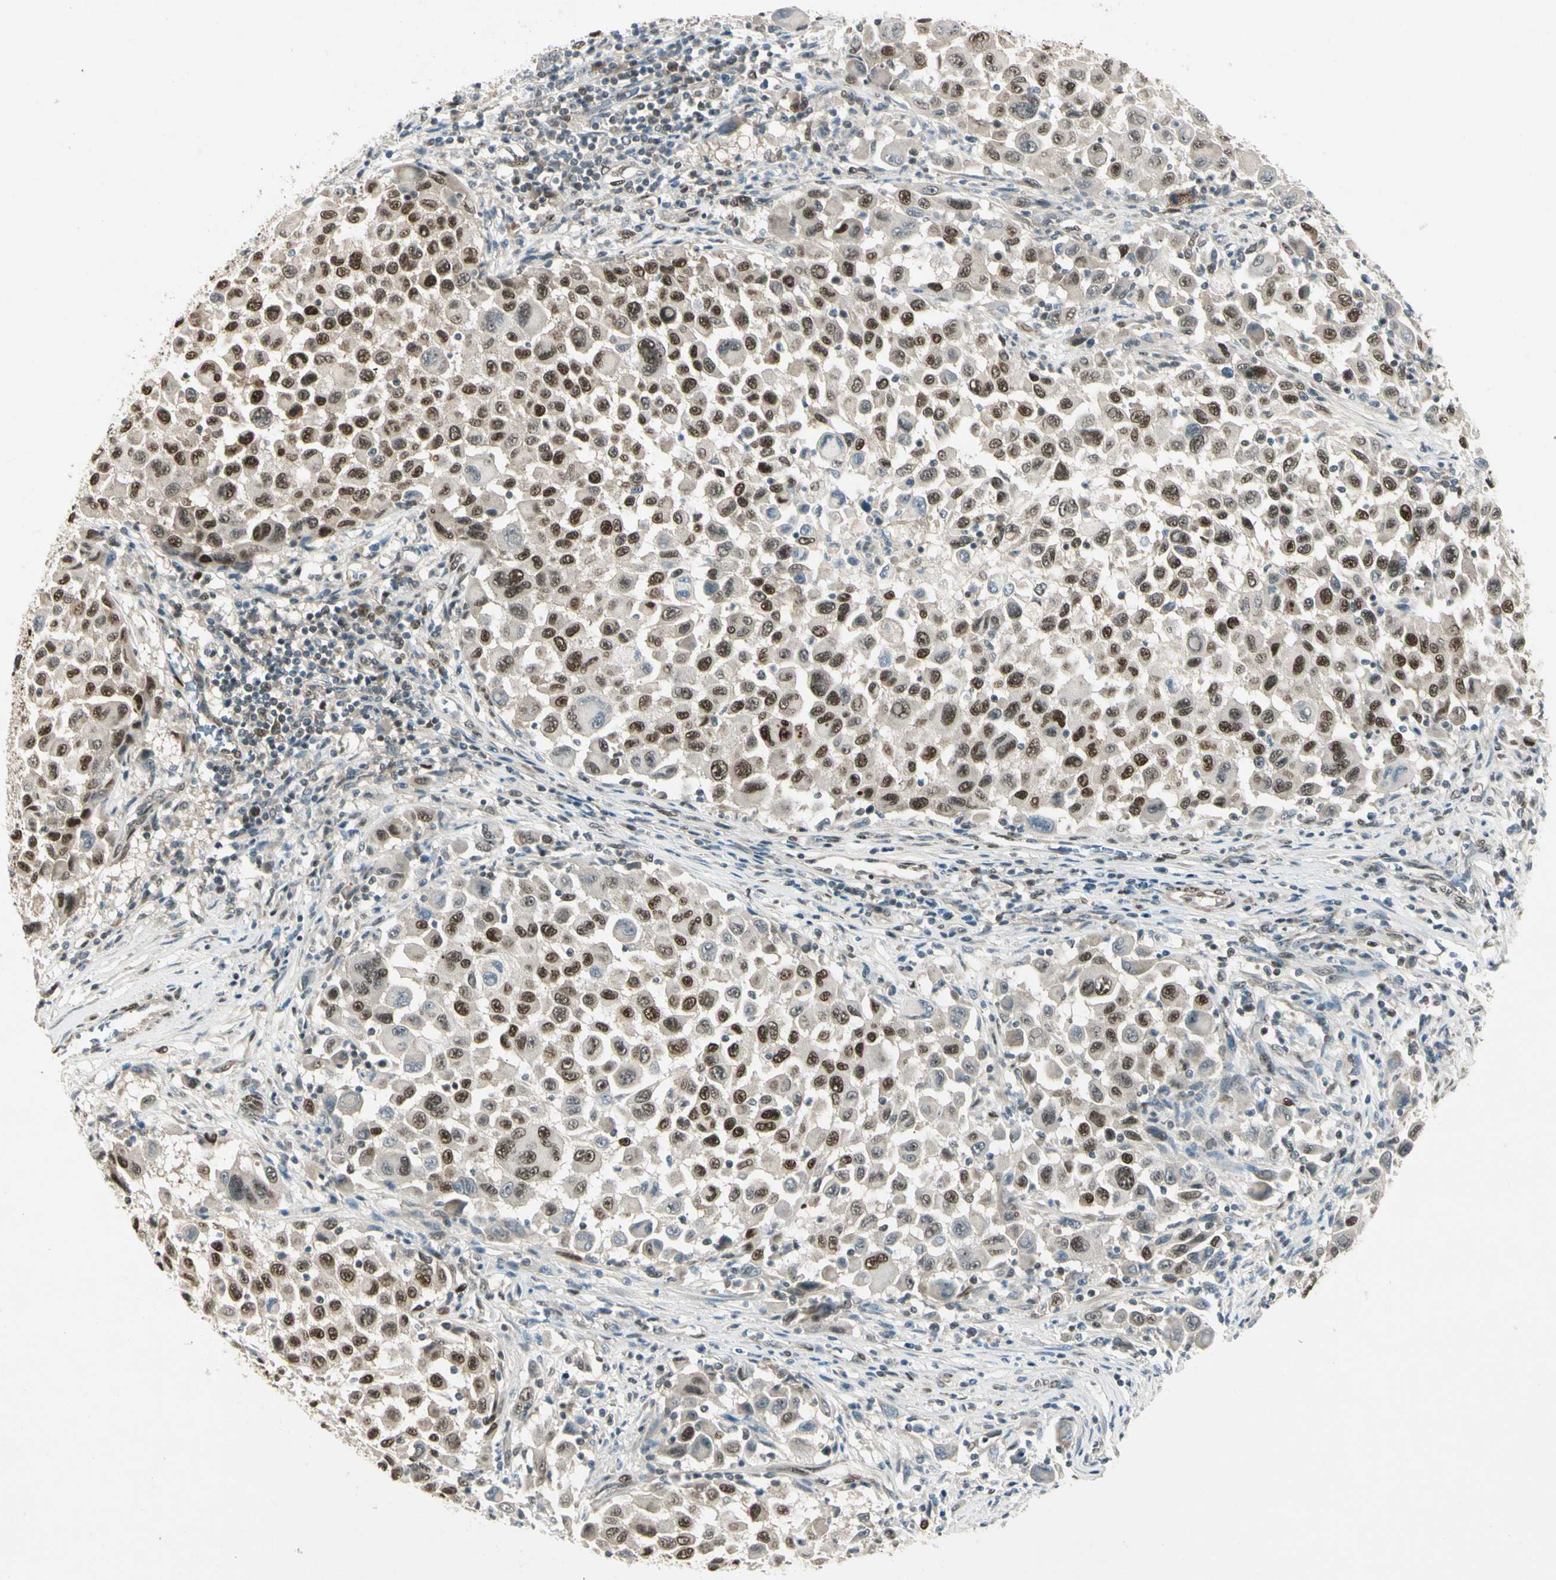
{"staining": {"intensity": "strong", "quantity": ">75%", "location": "nuclear"}, "tissue": "melanoma", "cell_type": "Tumor cells", "image_type": "cancer", "snomed": [{"axis": "morphology", "description": "Malignant melanoma, Metastatic site"}, {"axis": "topography", "description": "Lymph node"}], "caption": "Melanoma tissue displays strong nuclear staining in approximately >75% of tumor cells, visualized by immunohistochemistry. (DAB IHC, brown staining for protein, blue staining for nuclei).", "gene": "GTF3A", "patient": {"sex": "male", "age": 61}}